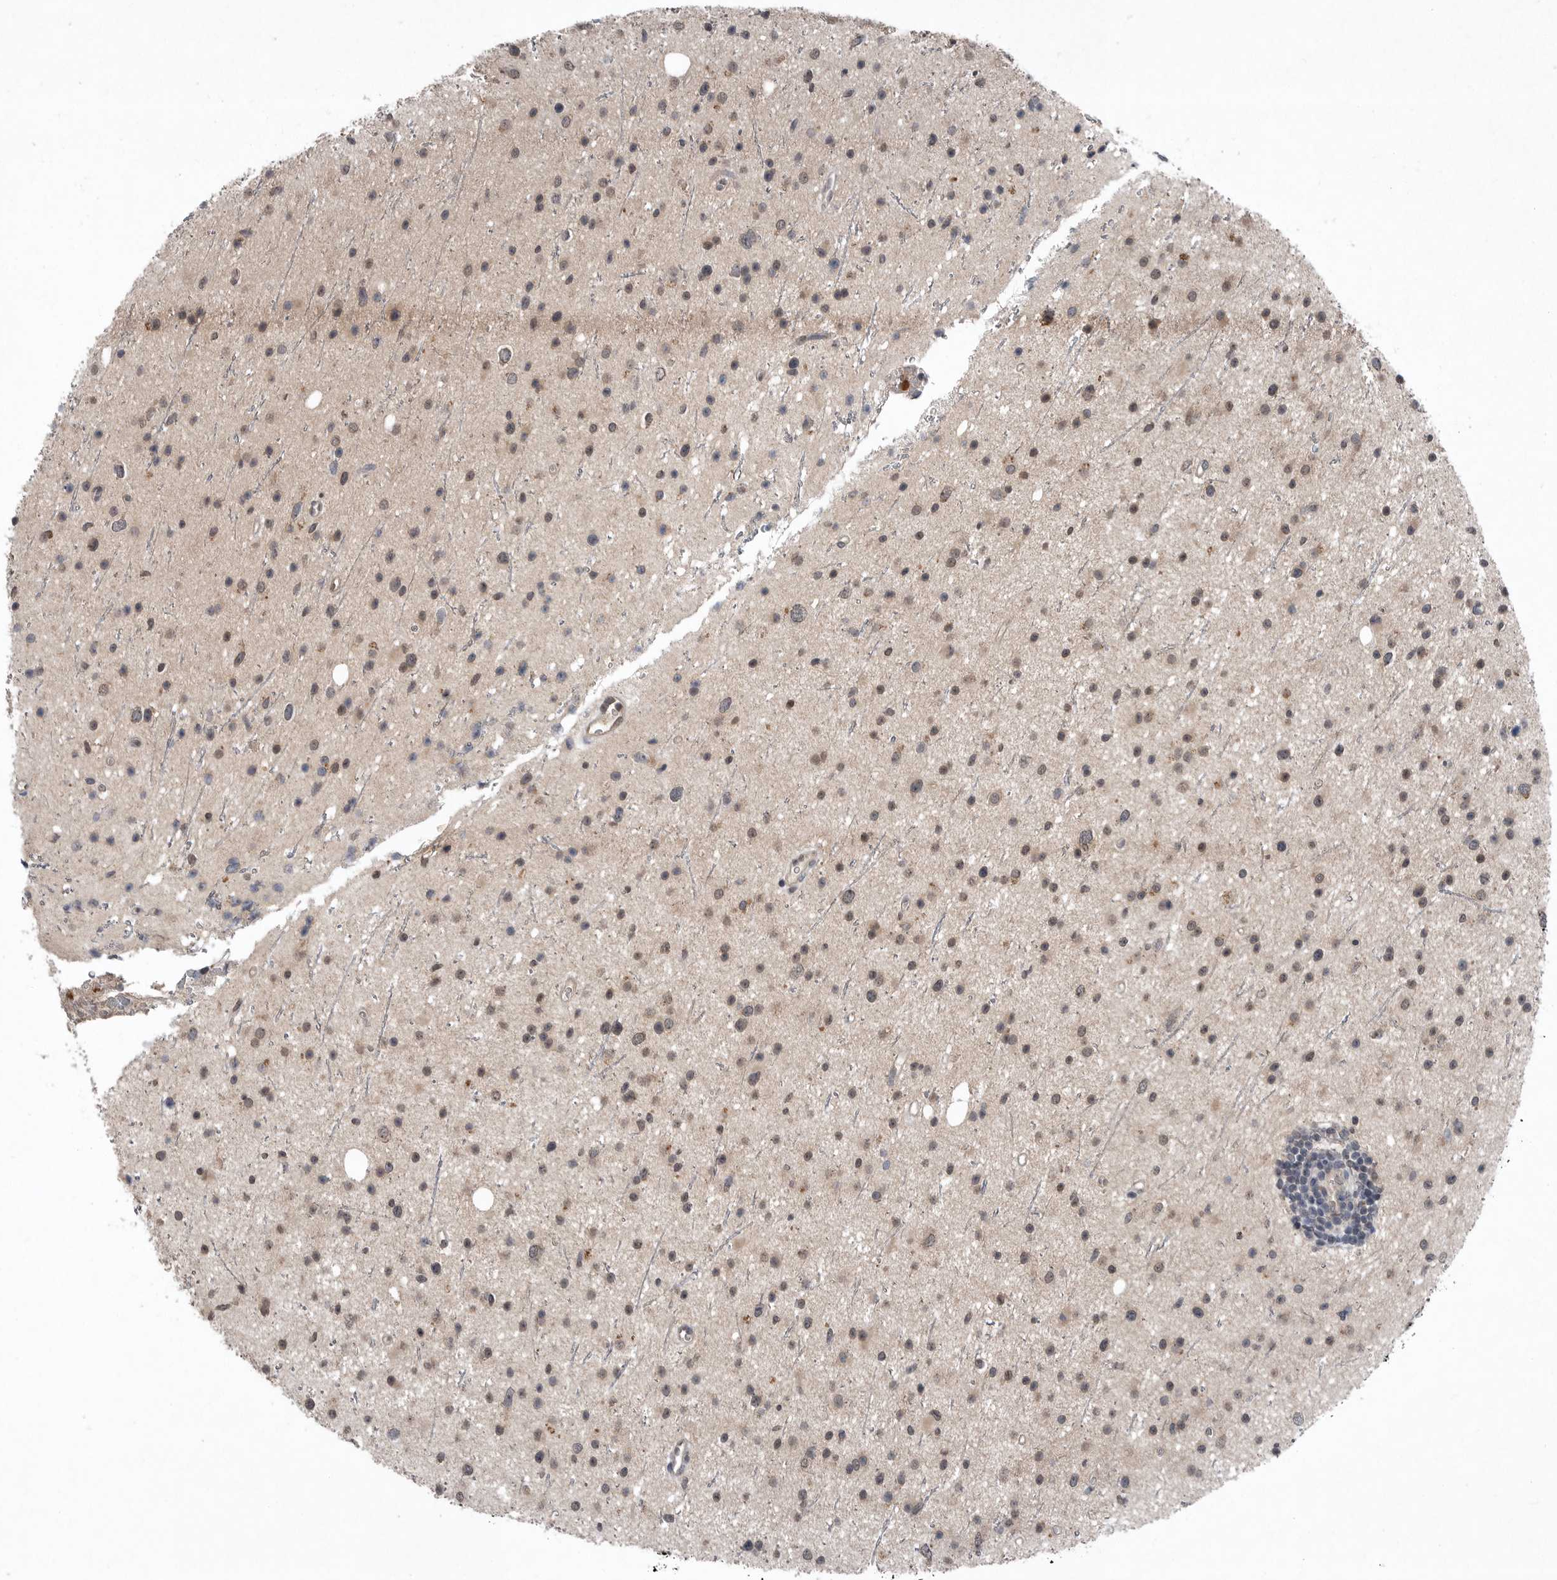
{"staining": {"intensity": "weak", "quantity": "25%-75%", "location": "cytoplasmic/membranous"}, "tissue": "glioma", "cell_type": "Tumor cells", "image_type": "cancer", "snomed": [{"axis": "morphology", "description": "Glioma, malignant, Low grade"}, {"axis": "topography", "description": "Cerebral cortex"}], "caption": "This histopathology image reveals glioma stained with immunohistochemistry (IHC) to label a protein in brown. The cytoplasmic/membranous of tumor cells show weak positivity for the protein. Nuclei are counter-stained blue.", "gene": "SCP2", "patient": {"sex": "female", "age": 39}}